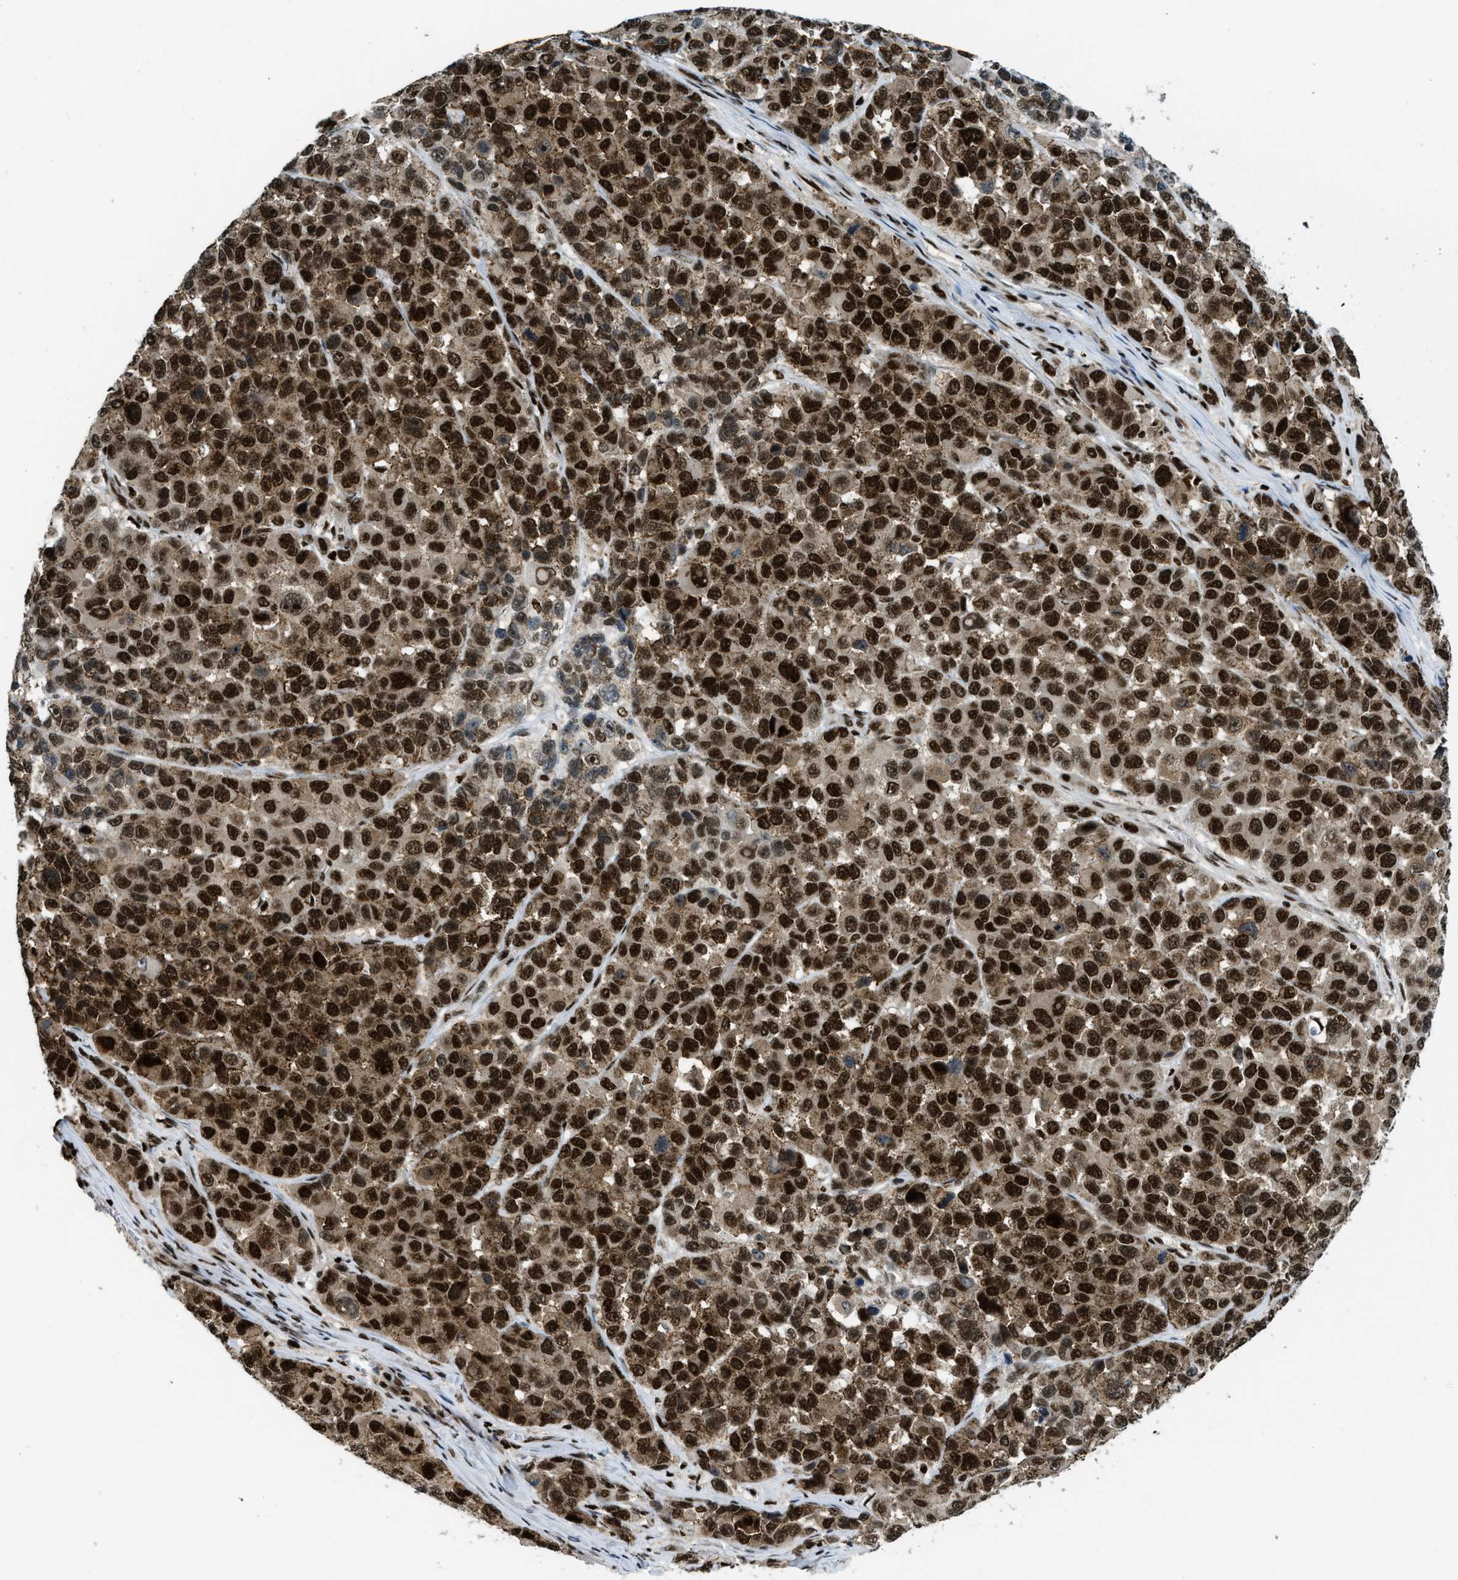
{"staining": {"intensity": "strong", "quantity": ">75%", "location": "nuclear"}, "tissue": "melanoma", "cell_type": "Tumor cells", "image_type": "cancer", "snomed": [{"axis": "morphology", "description": "Malignant melanoma, NOS"}, {"axis": "topography", "description": "Skin"}], "caption": "Strong nuclear protein positivity is identified in approximately >75% of tumor cells in melanoma. (brown staining indicates protein expression, while blue staining denotes nuclei).", "gene": "RFX5", "patient": {"sex": "male", "age": 53}}